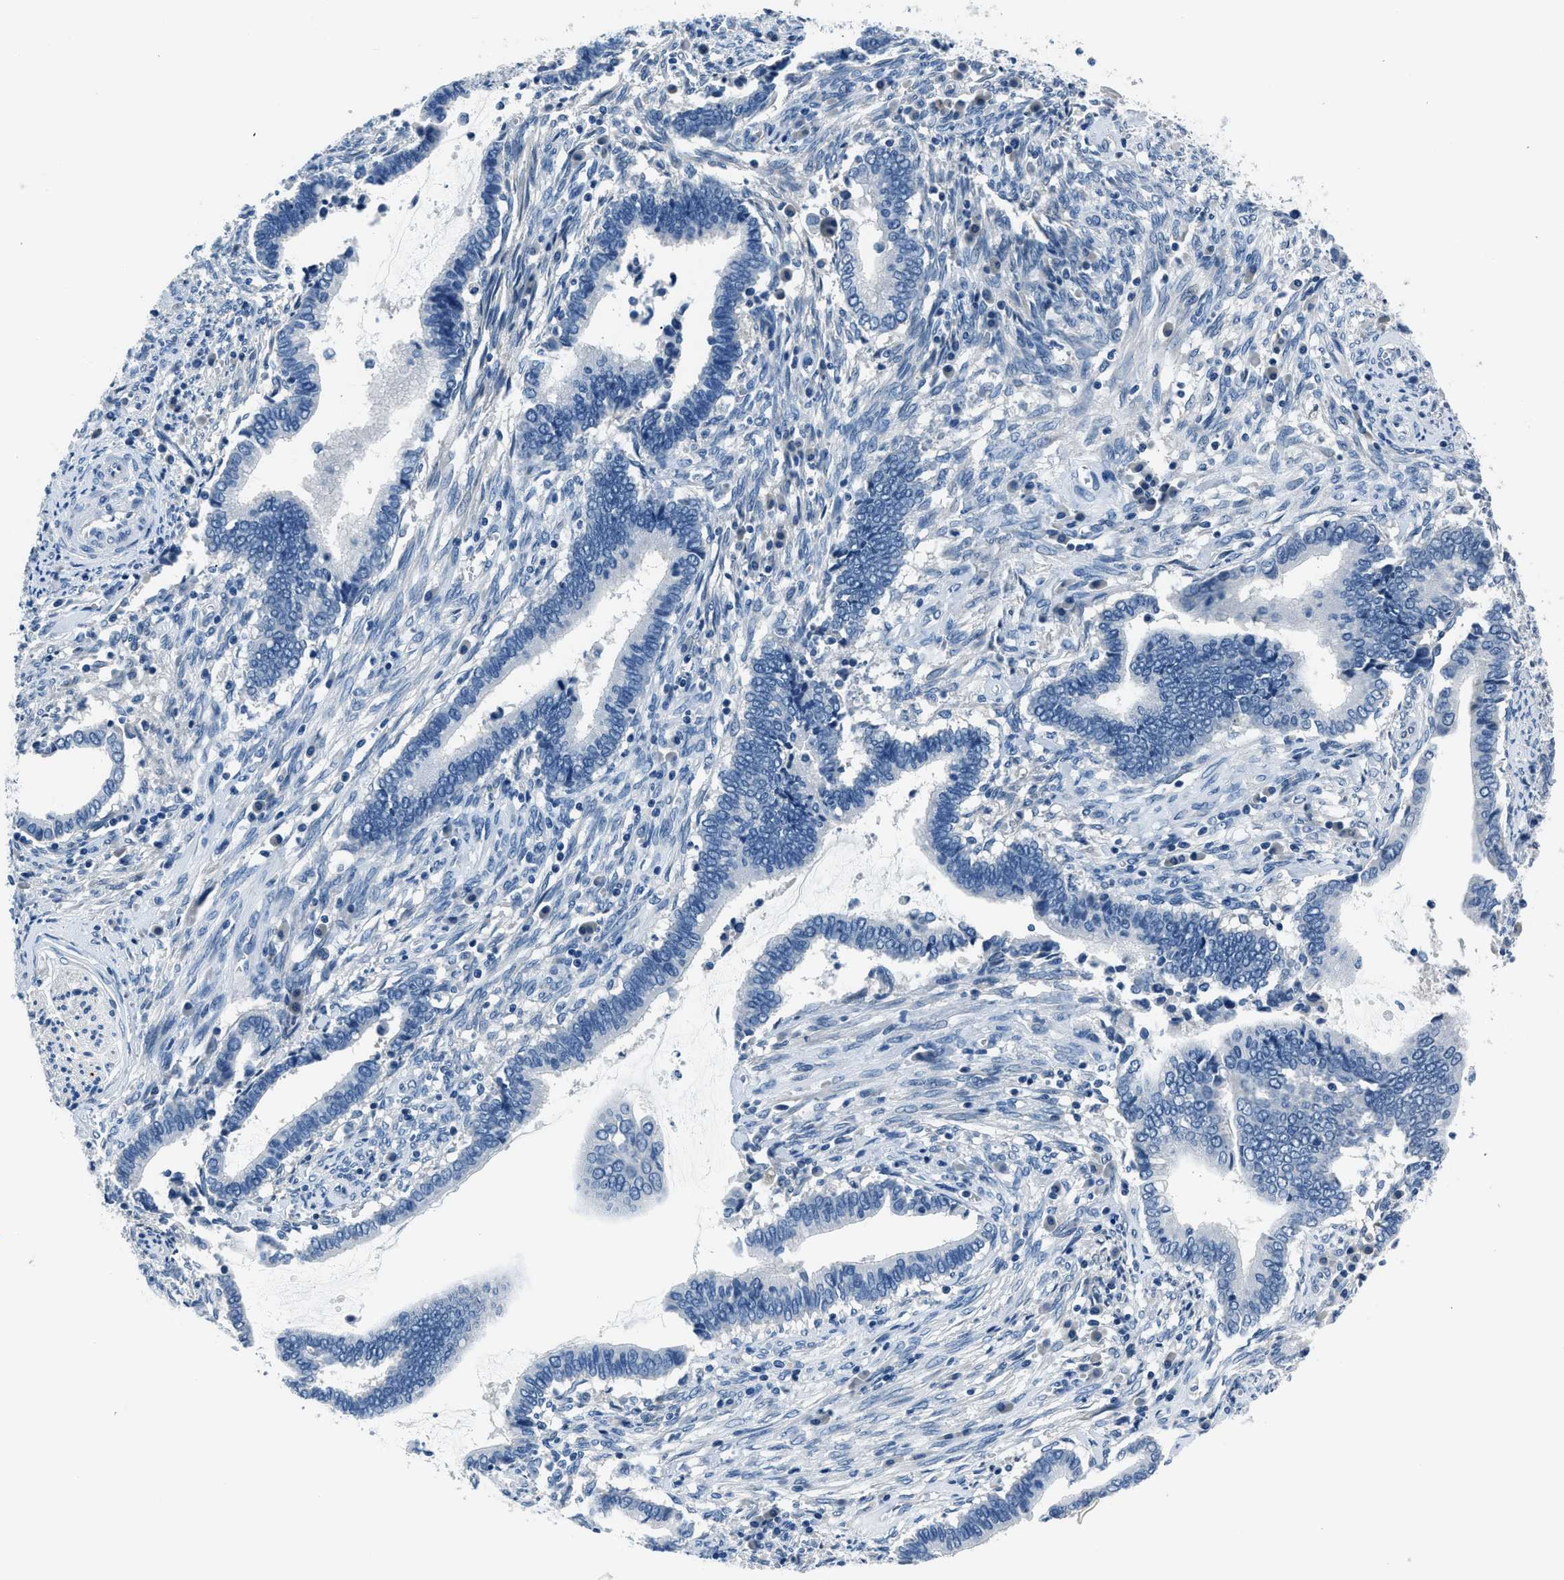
{"staining": {"intensity": "negative", "quantity": "none", "location": "none"}, "tissue": "cervical cancer", "cell_type": "Tumor cells", "image_type": "cancer", "snomed": [{"axis": "morphology", "description": "Adenocarcinoma, NOS"}, {"axis": "topography", "description": "Cervix"}], "caption": "High magnification brightfield microscopy of adenocarcinoma (cervical) stained with DAB (3,3'-diaminobenzidine) (brown) and counterstained with hematoxylin (blue): tumor cells show no significant expression.", "gene": "GJA3", "patient": {"sex": "female", "age": 44}}